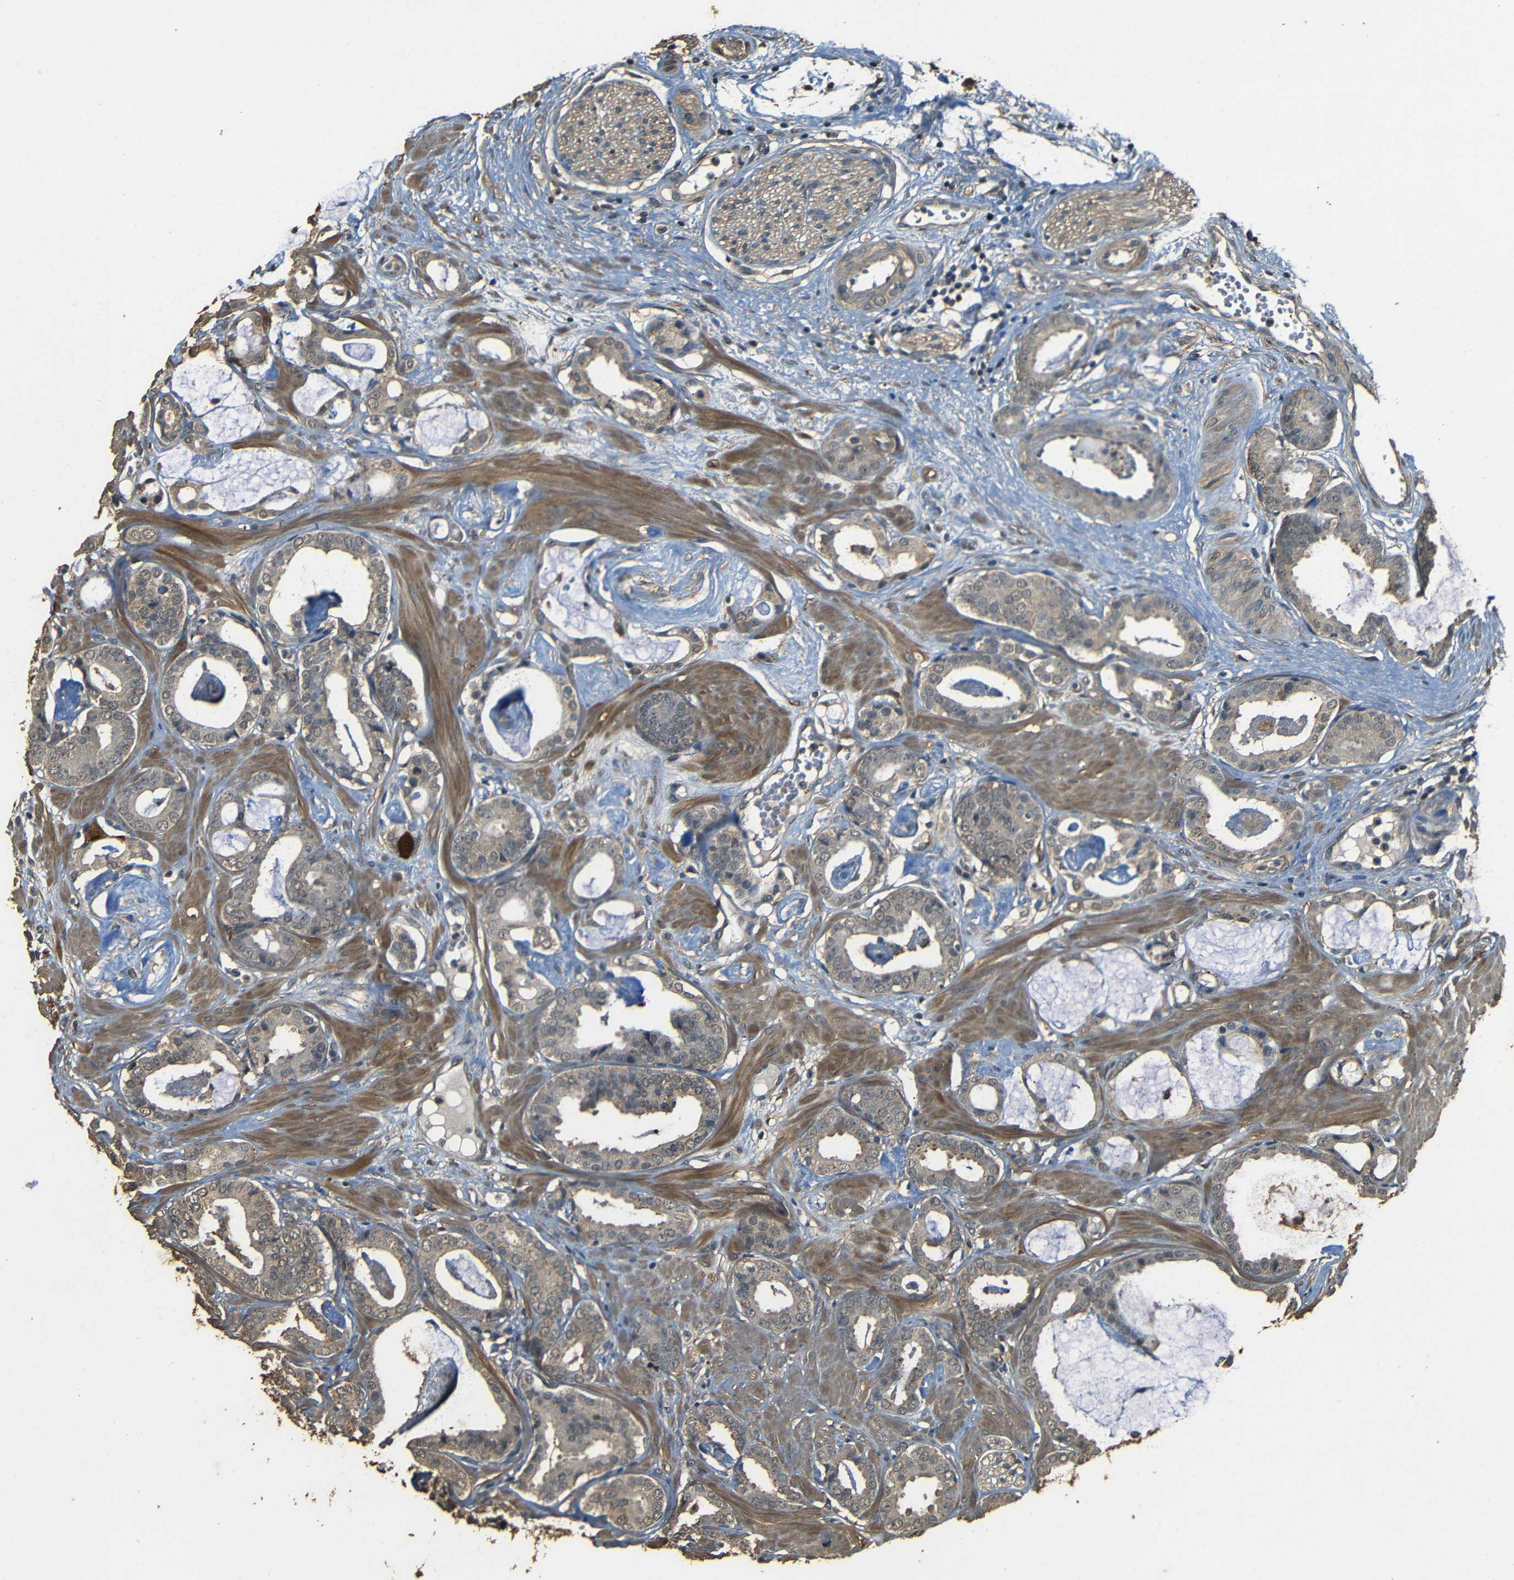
{"staining": {"intensity": "moderate", "quantity": ">75%", "location": "cytoplasmic/membranous"}, "tissue": "prostate cancer", "cell_type": "Tumor cells", "image_type": "cancer", "snomed": [{"axis": "morphology", "description": "Adenocarcinoma, Low grade"}, {"axis": "topography", "description": "Prostate"}], "caption": "Protein analysis of prostate cancer (low-grade adenocarcinoma) tissue displays moderate cytoplasmic/membranous expression in approximately >75% of tumor cells. The staining is performed using DAB (3,3'-diaminobenzidine) brown chromogen to label protein expression. The nuclei are counter-stained blue using hematoxylin.", "gene": "PDE5A", "patient": {"sex": "male", "age": 53}}